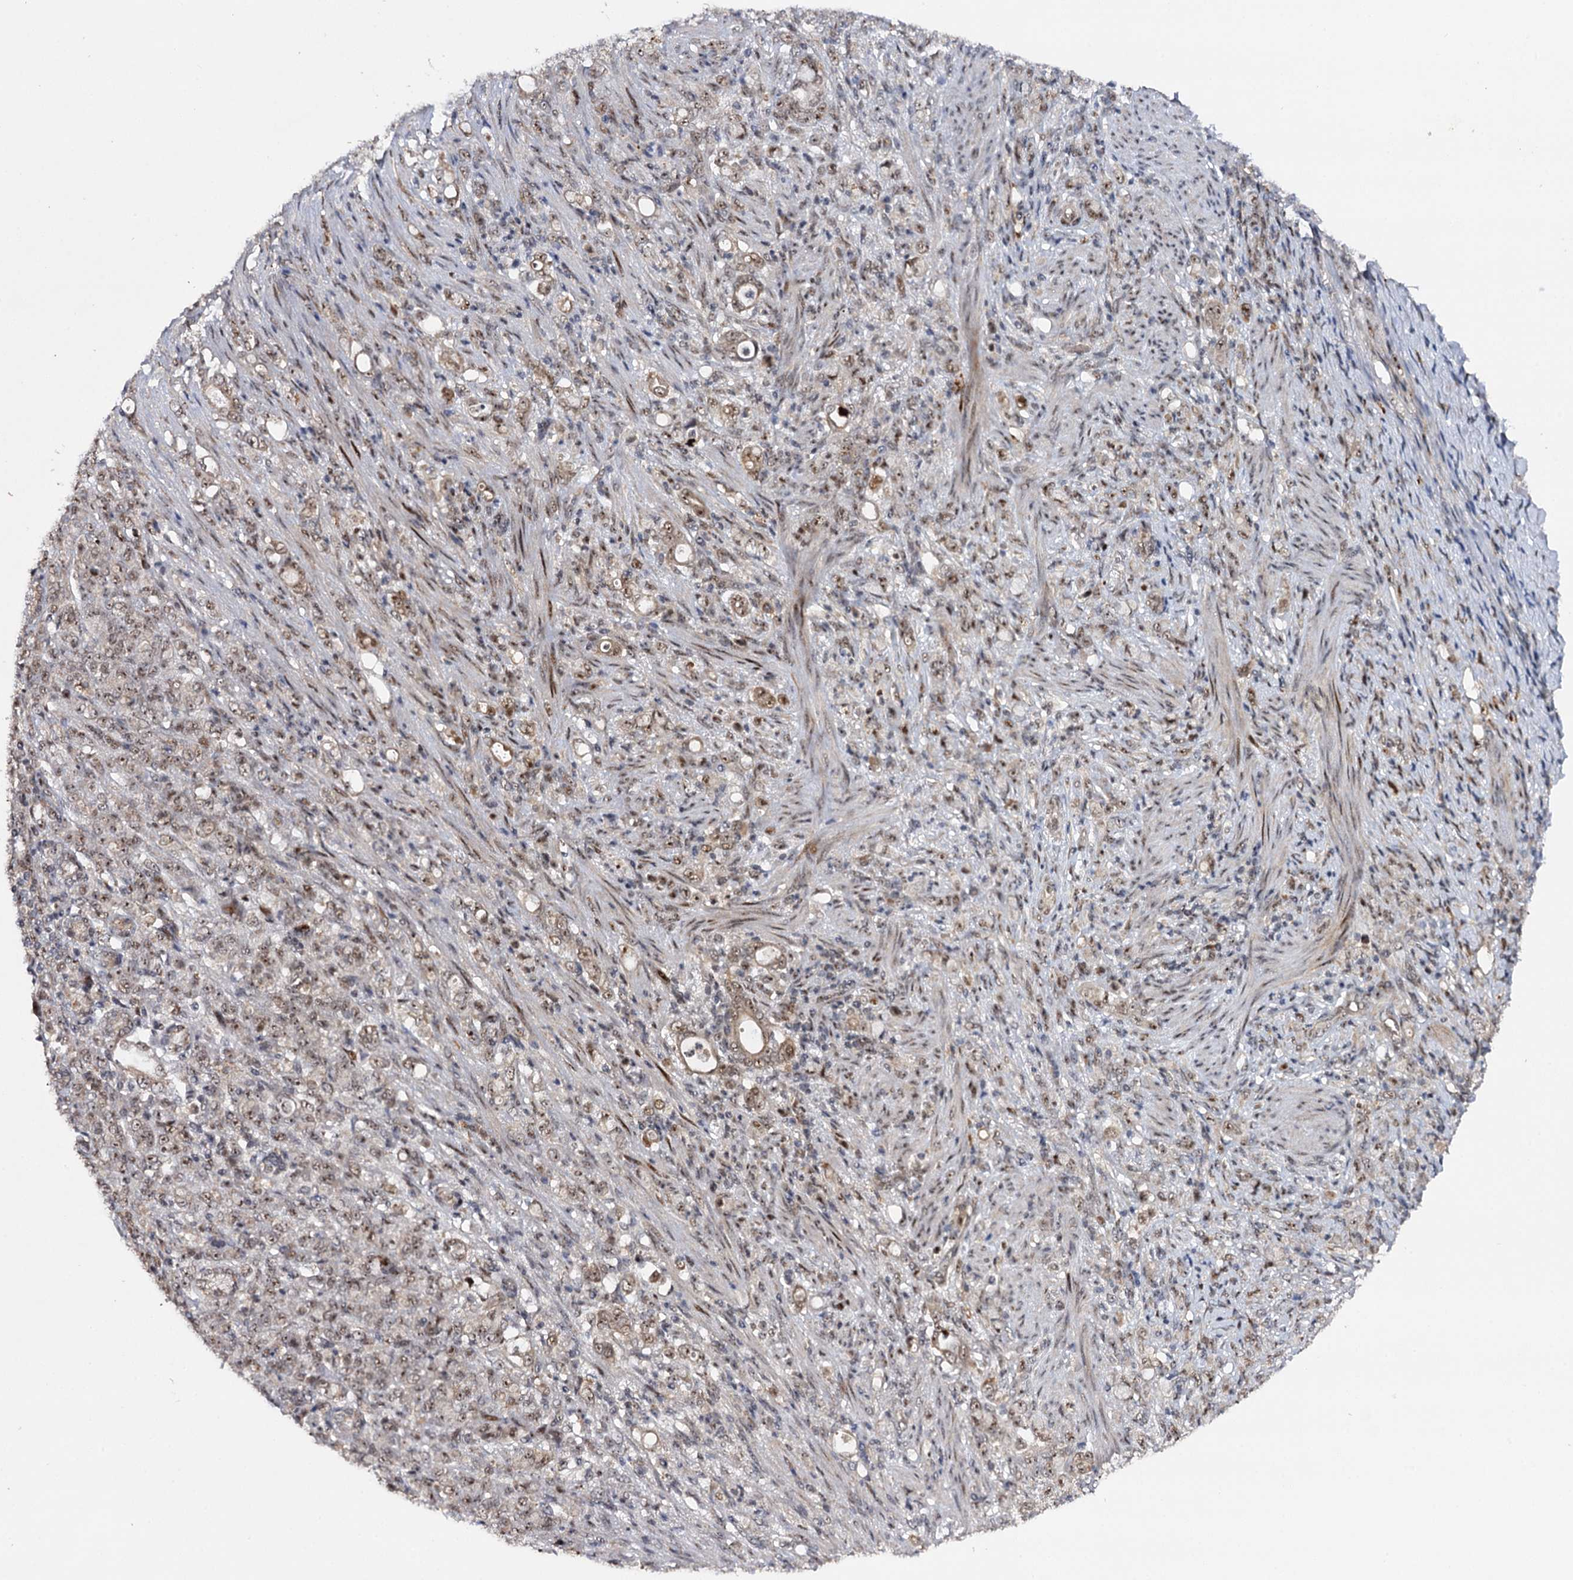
{"staining": {"intensity": "moderate", "quantity": ">75%", "location": "nuclear"}, "tissue": "stomach cancer", "cell_type": "Tumor cells", "image_type": "cancer", "snomed": [{"axis": "morphology", "description": "Adenocarcinoma, NOS"}, {"axis": "topography", "description": "Stomach"}], "caption": "Moderate nuclear staining for a protein is seen in approximately >75% of tumor cells of stomach cancer using IHC.", "gene": "BUD13", "patient": {"sex": "female", "age": 79}}